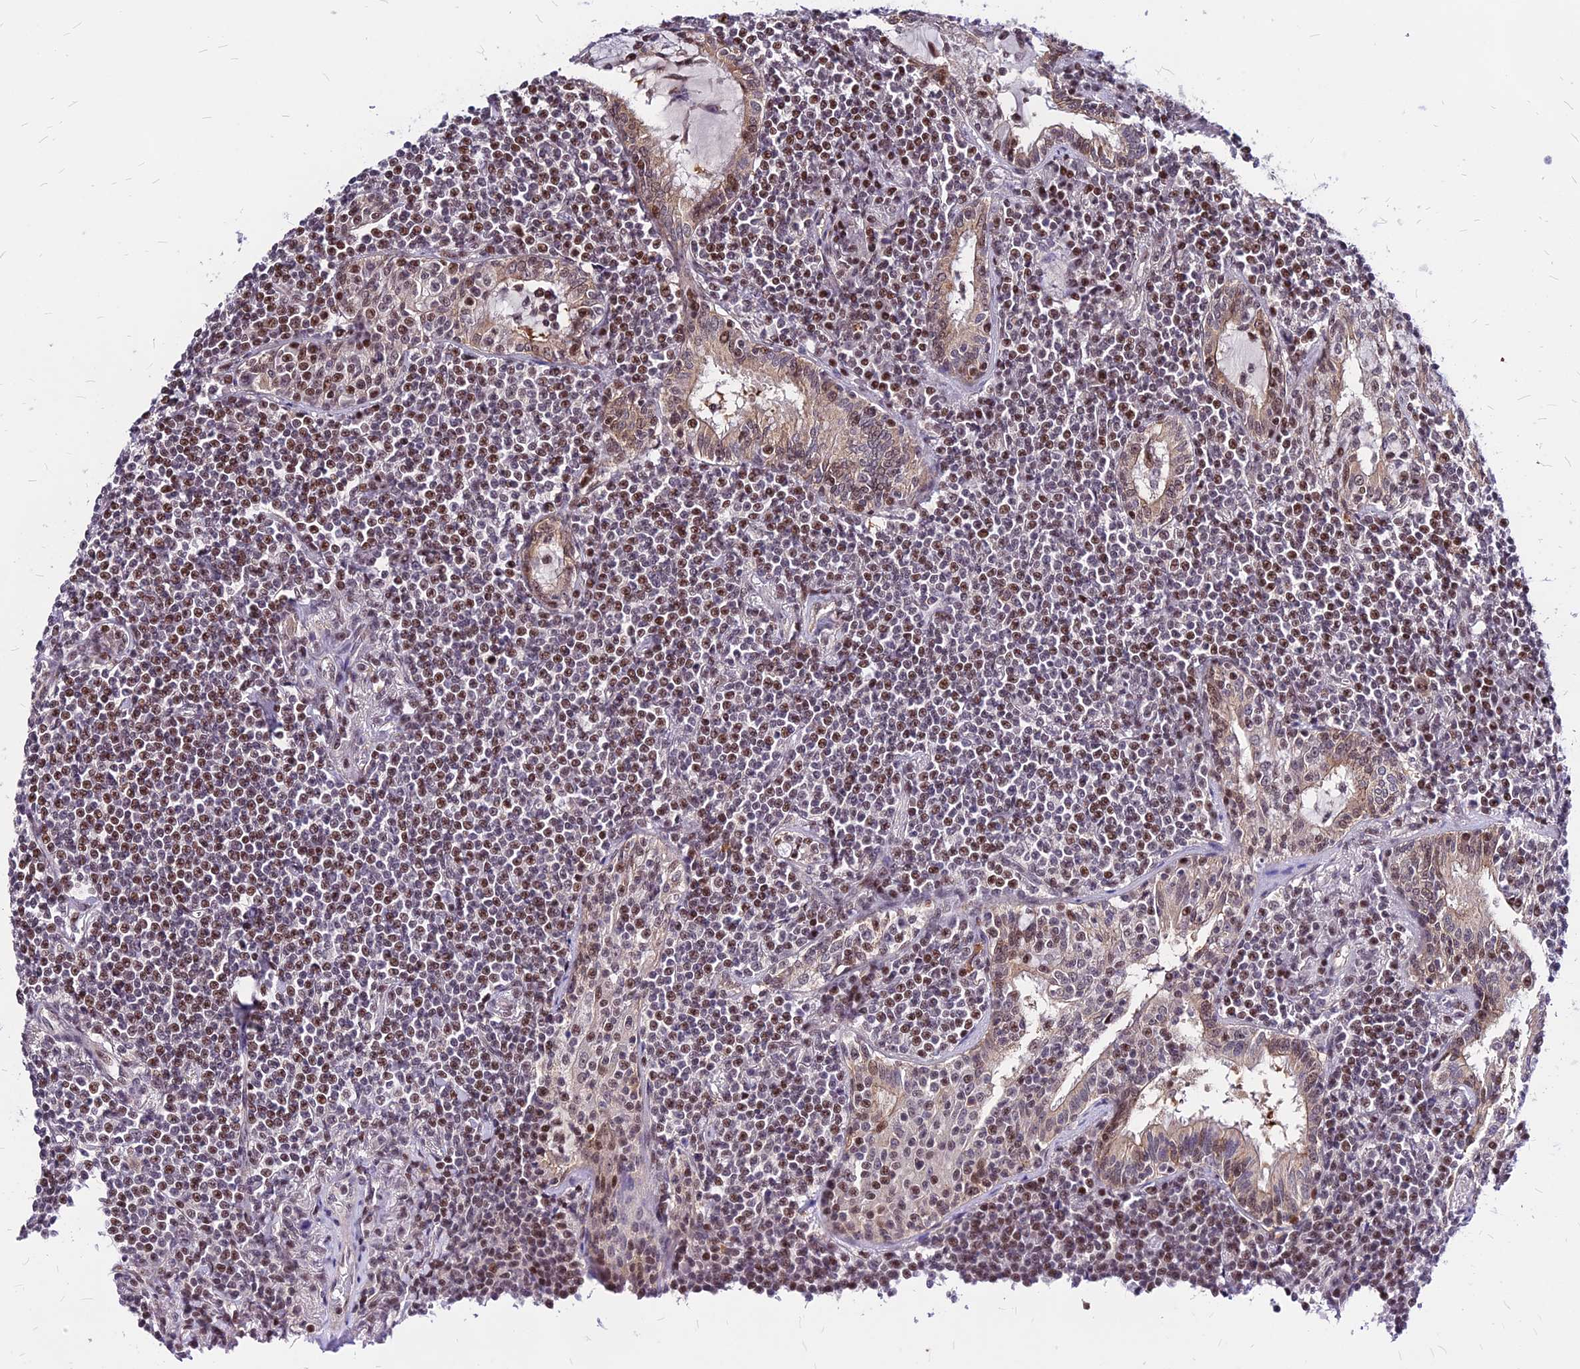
{"staining": {"intensity": "moderate", "quantity": "25%-75%", "location": "nuclear"}, "tissue": "lymphoma", "cell_type": "Tumor cells", "image_type": "cancer", "snomed": [{"axis": "morphology", "description": "Malignant lymphoma, non-Hodgkin's type, Low grade"}, {"axis": "topography", "description": "Lung"}], "caption": "Malignant lymphoma, non-Hodgkin's type (low-grade) stained with a protein marker displays moderate staining in tumor cells.", "gene": "DDX55", "patient": {"sex": "female", "age": 71}}